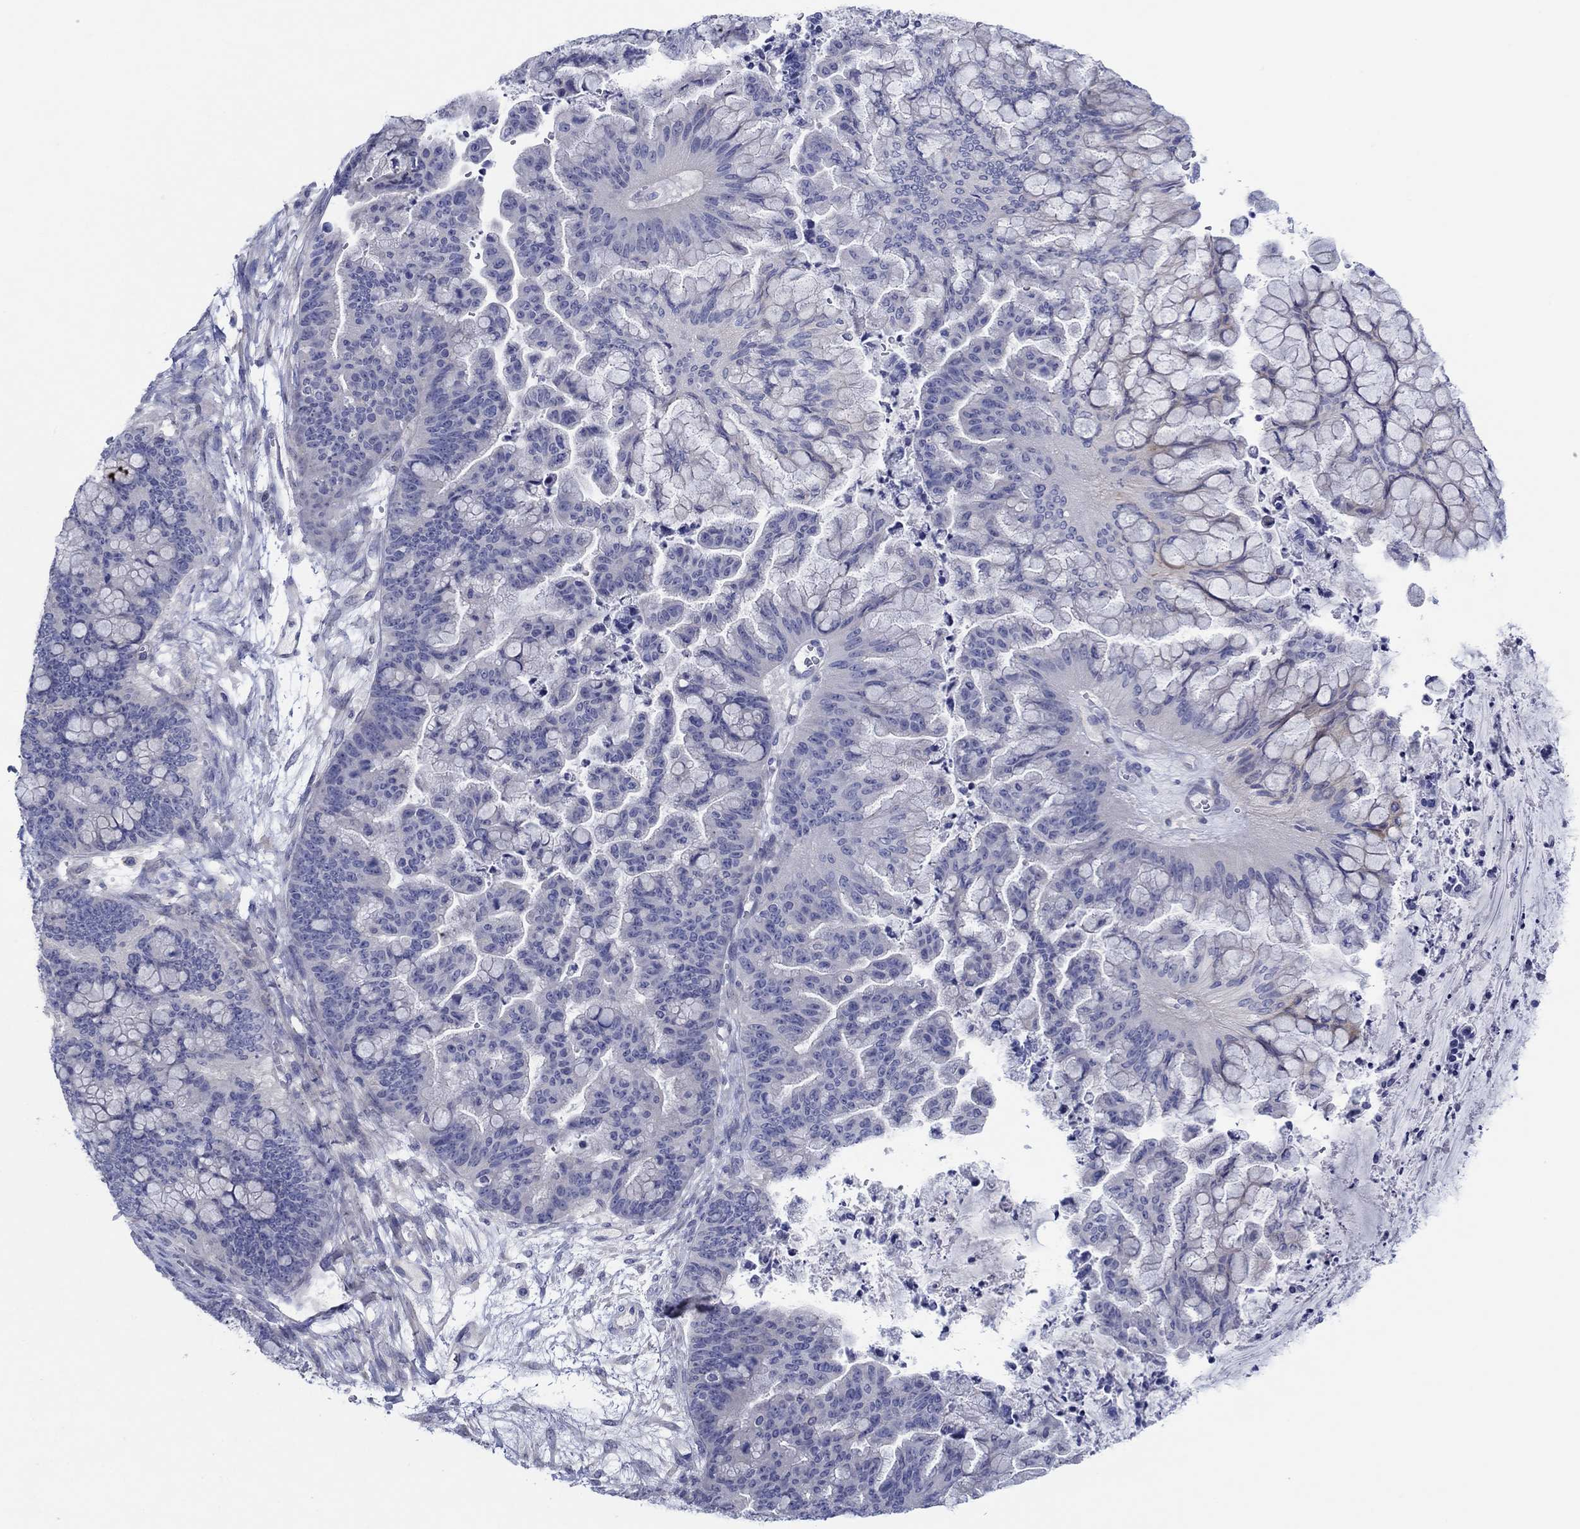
{"staining": {"intensity": "negative", "quantity": "none", "location": "none"}, "tissue": "ovarian cancer", "cell_type": "Tumor cells", "image_type": "cancer", "snomed": [{"axis": "morphology", "description": "Cystadenocarcinoma, mucinous, NOS"}, {"axis": "topography", "description": "Ovary"}], "caption": "IHC histopathology image of neoplastic tissue: human ovarian mucinous cystadenocarcinoma stained with DAB (3,3'-diaminobenzidine) demonstrates no significant protein staining in tumor cells. (DAB (3,3'-diaminobenzidine) IHC, high magnification).", "gene": "HDC", "patient": {"sex": "female", "age": 67}}